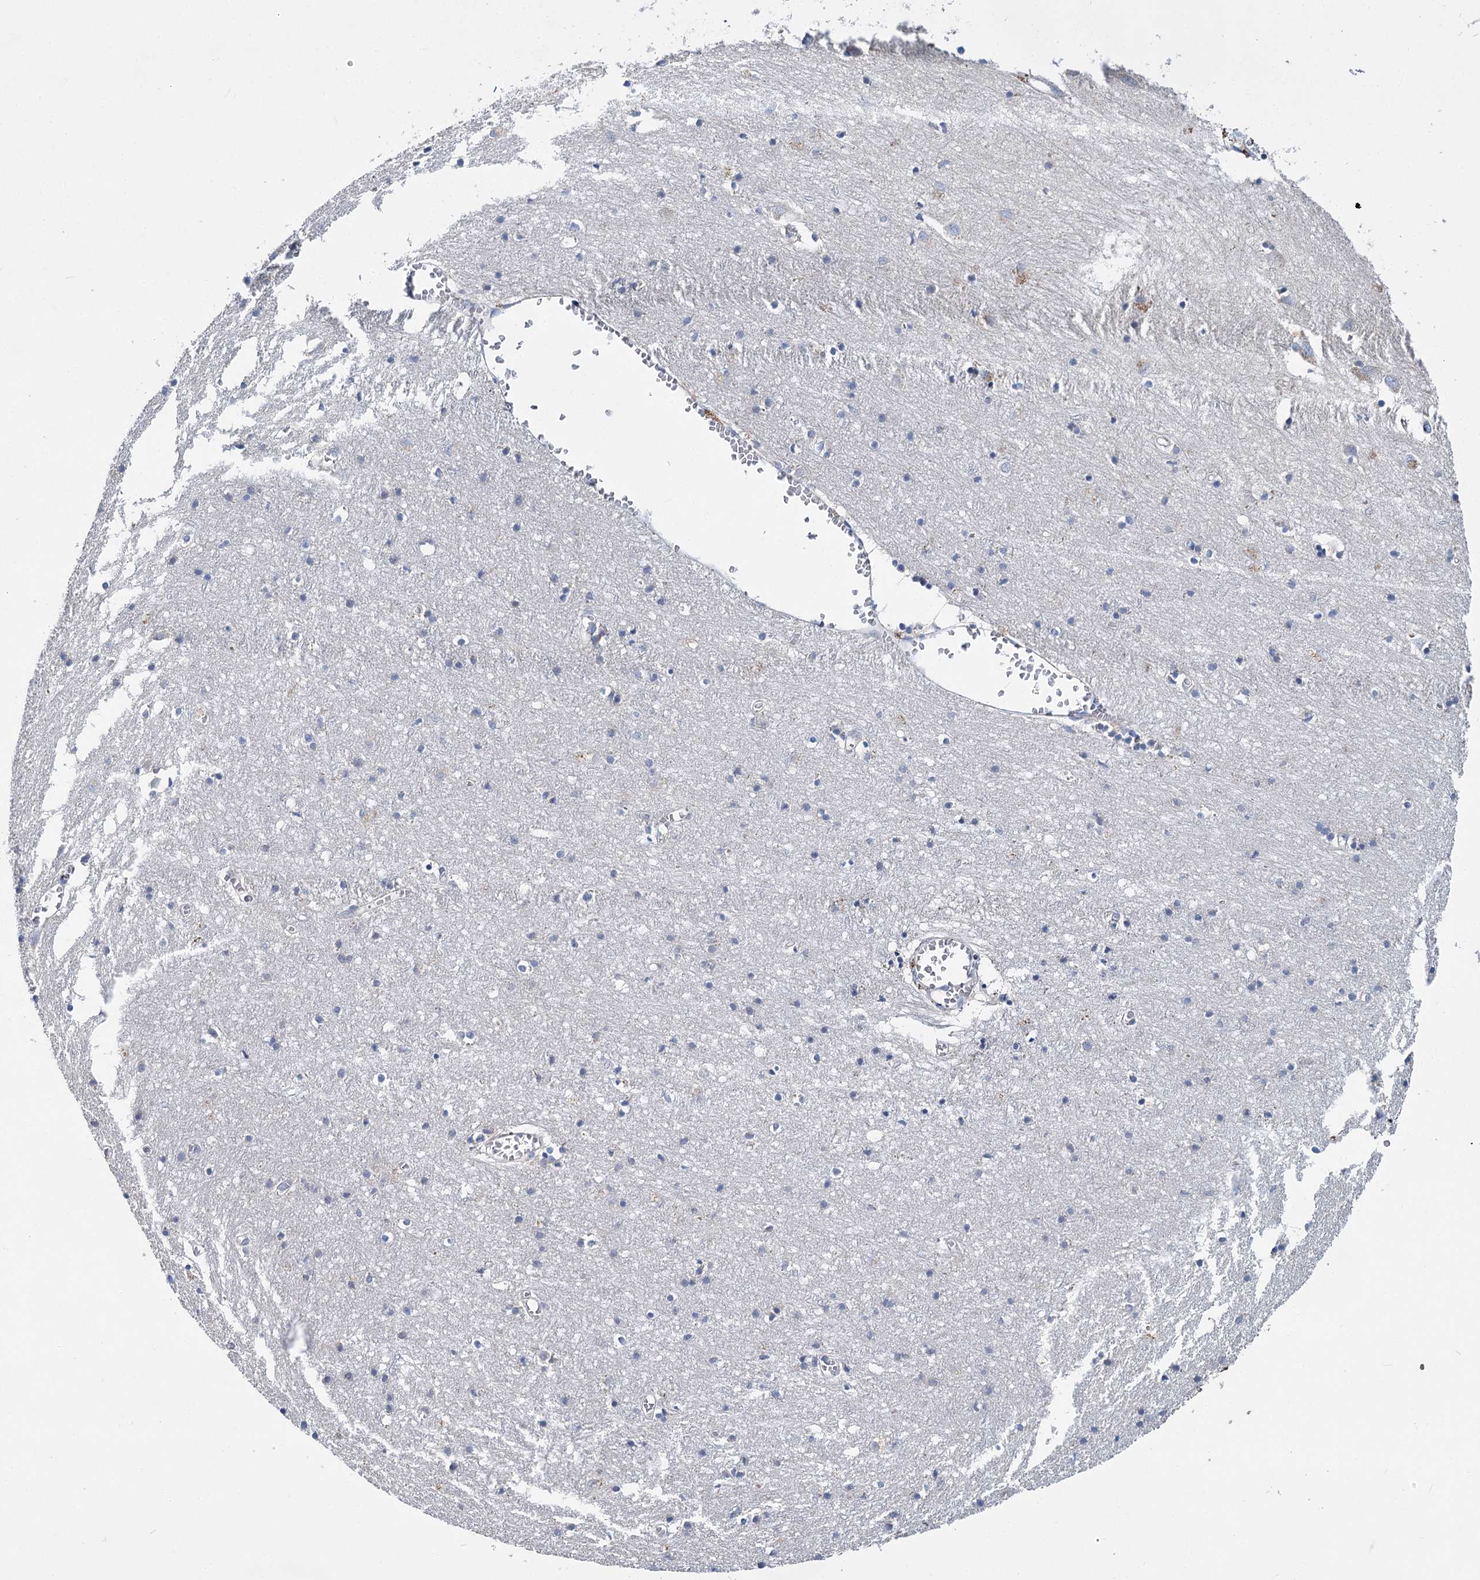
{"staining": {"intensity": "negative", "quantity": "none", "location": "none"}, "tissue": "cerebral cortex", "cell_type": "Endothelial cells", "image_type": "normal", "snomed": [{"axis": "morphology", "description": "Normal tissue, NOS"}, {"axis": "topography", "description": "Cerebral cortex"}], "caption": "An image of cerebral cortex stained for a protein reveals no brown staining in endothelial cells. Nuclei are stained in blue.", "gene": "ANKRD16", "patient": {"sex": "female", "age": 64}}